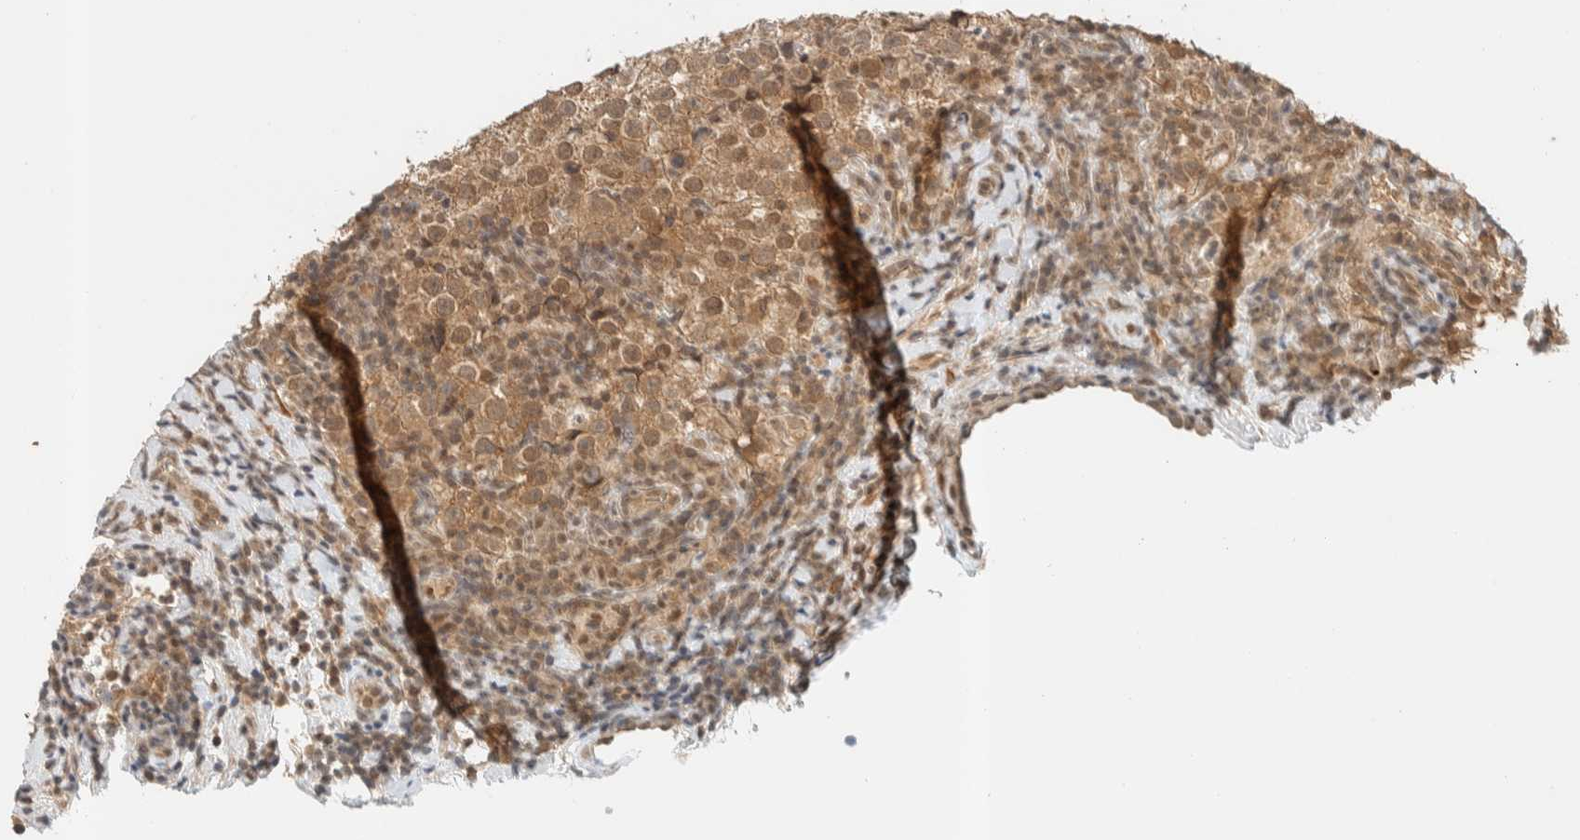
{"staining": {"intensity": "moderate", "quantity": ">75%", "location": "cytoplasmic/membranous"}, "tissue": "testis cancer", "cell_type": "Tumor cells", "image_type": "cancer", "snomed": [{"axis": "morphology", "description": "Normal tissue, NOS"}, {"axis": "morphology", "description": "Seminoma, NOS"}, {"axis": "topography", "description": "Testis"}], "caption": "The histopathology image exhibits a brown stain indicating the presence of a protein in the cytoplasmic/membranous of tumor cells in testis cancer (seminoma). Using DAB (3,3'-diaminobenzidine) (brown) and hematoxylin (blue) stains, captured at high magnification using brightfield microscopy.", "gene": "KIFAP3", "patient": {"sex": "male", "age": 43}}